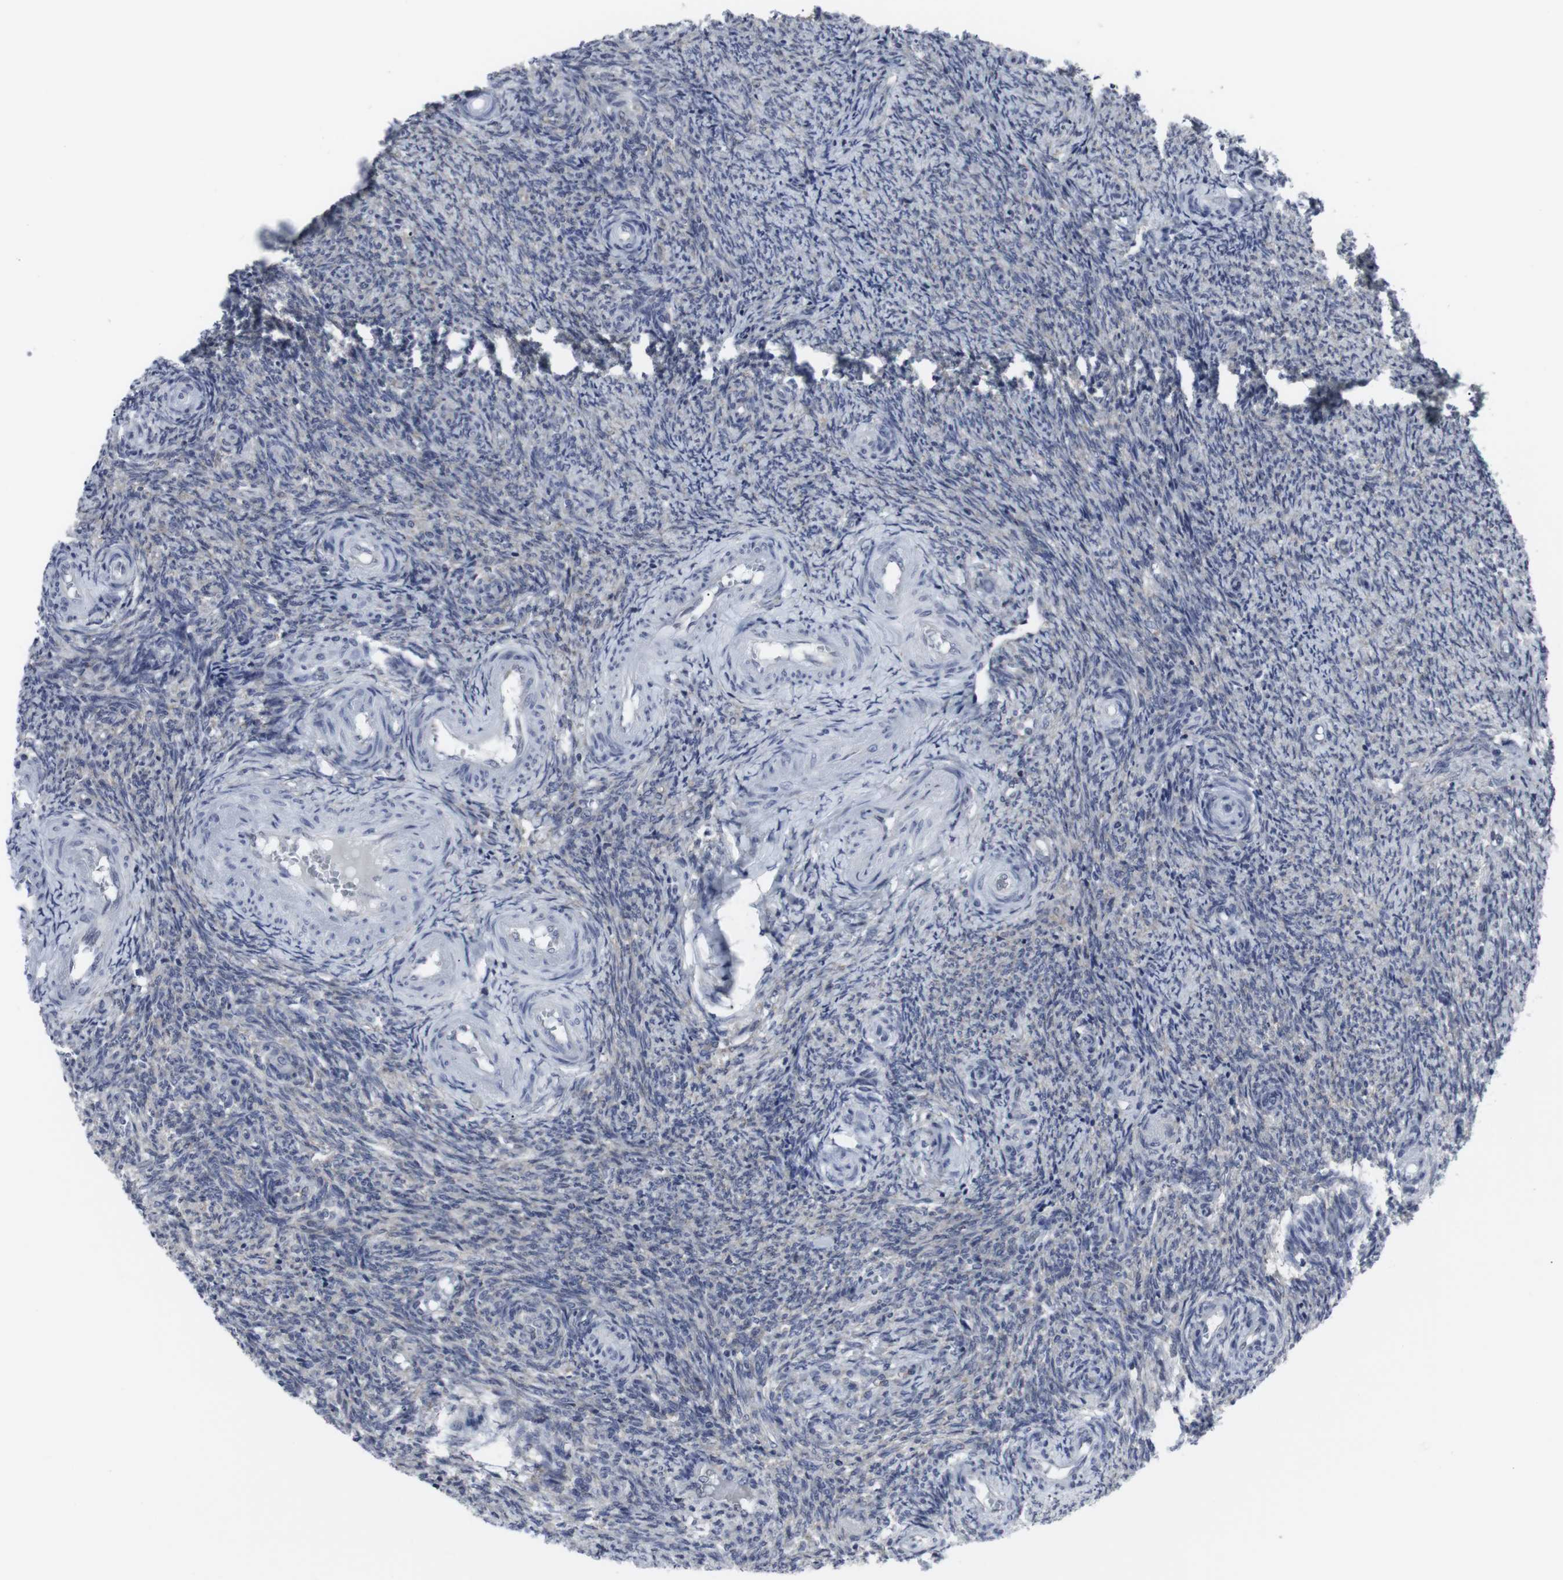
{"staining": {"intensity": "moderate", "quantity": "<25%", "location": "cytoplasmic/membranous,nuclear"}, "tissue": "ovary", "cell_type": "Ovarian stroma cells", "image_type": "normal", "snomed": [{"axis": "morphology", "description": "Normal tissue, NOS"}, {"axis": "topography", "description": "Ovary"}], "caption": "Benign ovary reveals moderate cytoplasmic/membranous,nuclear staining in about <25% of ovarian stroma cells, visualized by immunohistochemistry.", "gene": "GEMIN2", "patient": {"sex": "female", "age": 41}}